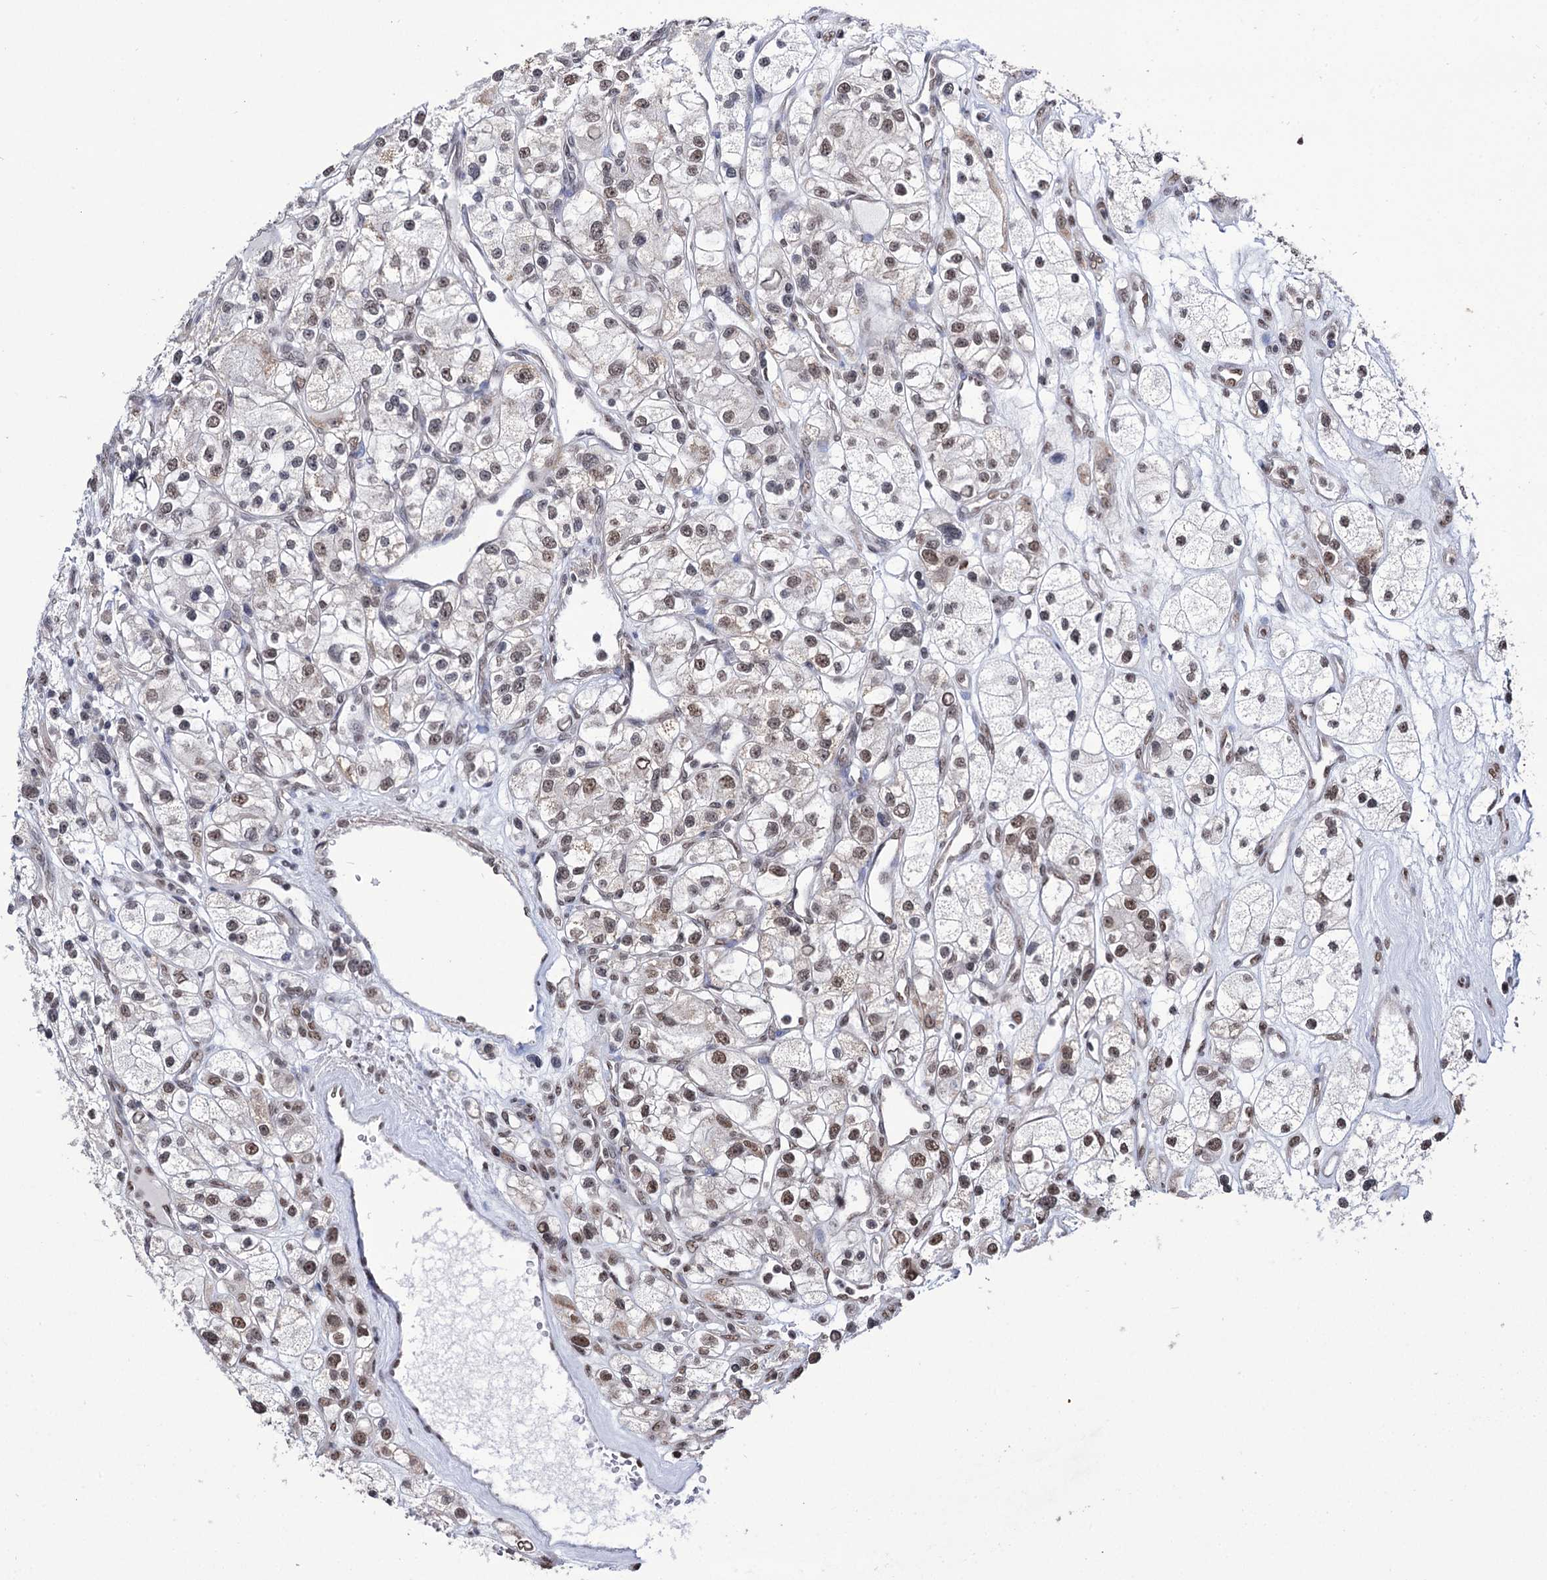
{"staining": {"intensity": "weak", "quantity": ">75%", "location": "nuclear"}, "tissue": "renal cancer", "cell_type": "Tumor cells", "image_type": "cancer", "snomed": [{"axis": "morphology", "description": "Adenocarcinoma, NOS"}, {"axis": "topography", "description": "Kidney"}], "caption": "Protein staining of renal cancer tissue displays weak nuclear expression in approximately >75% of tumor cells. Immunohistochemistry (ihc) stains the protein in brown and the nuclei are stained blue.", "gene": "ABHD10", "patient": {"sex": "female", "age": 57}}